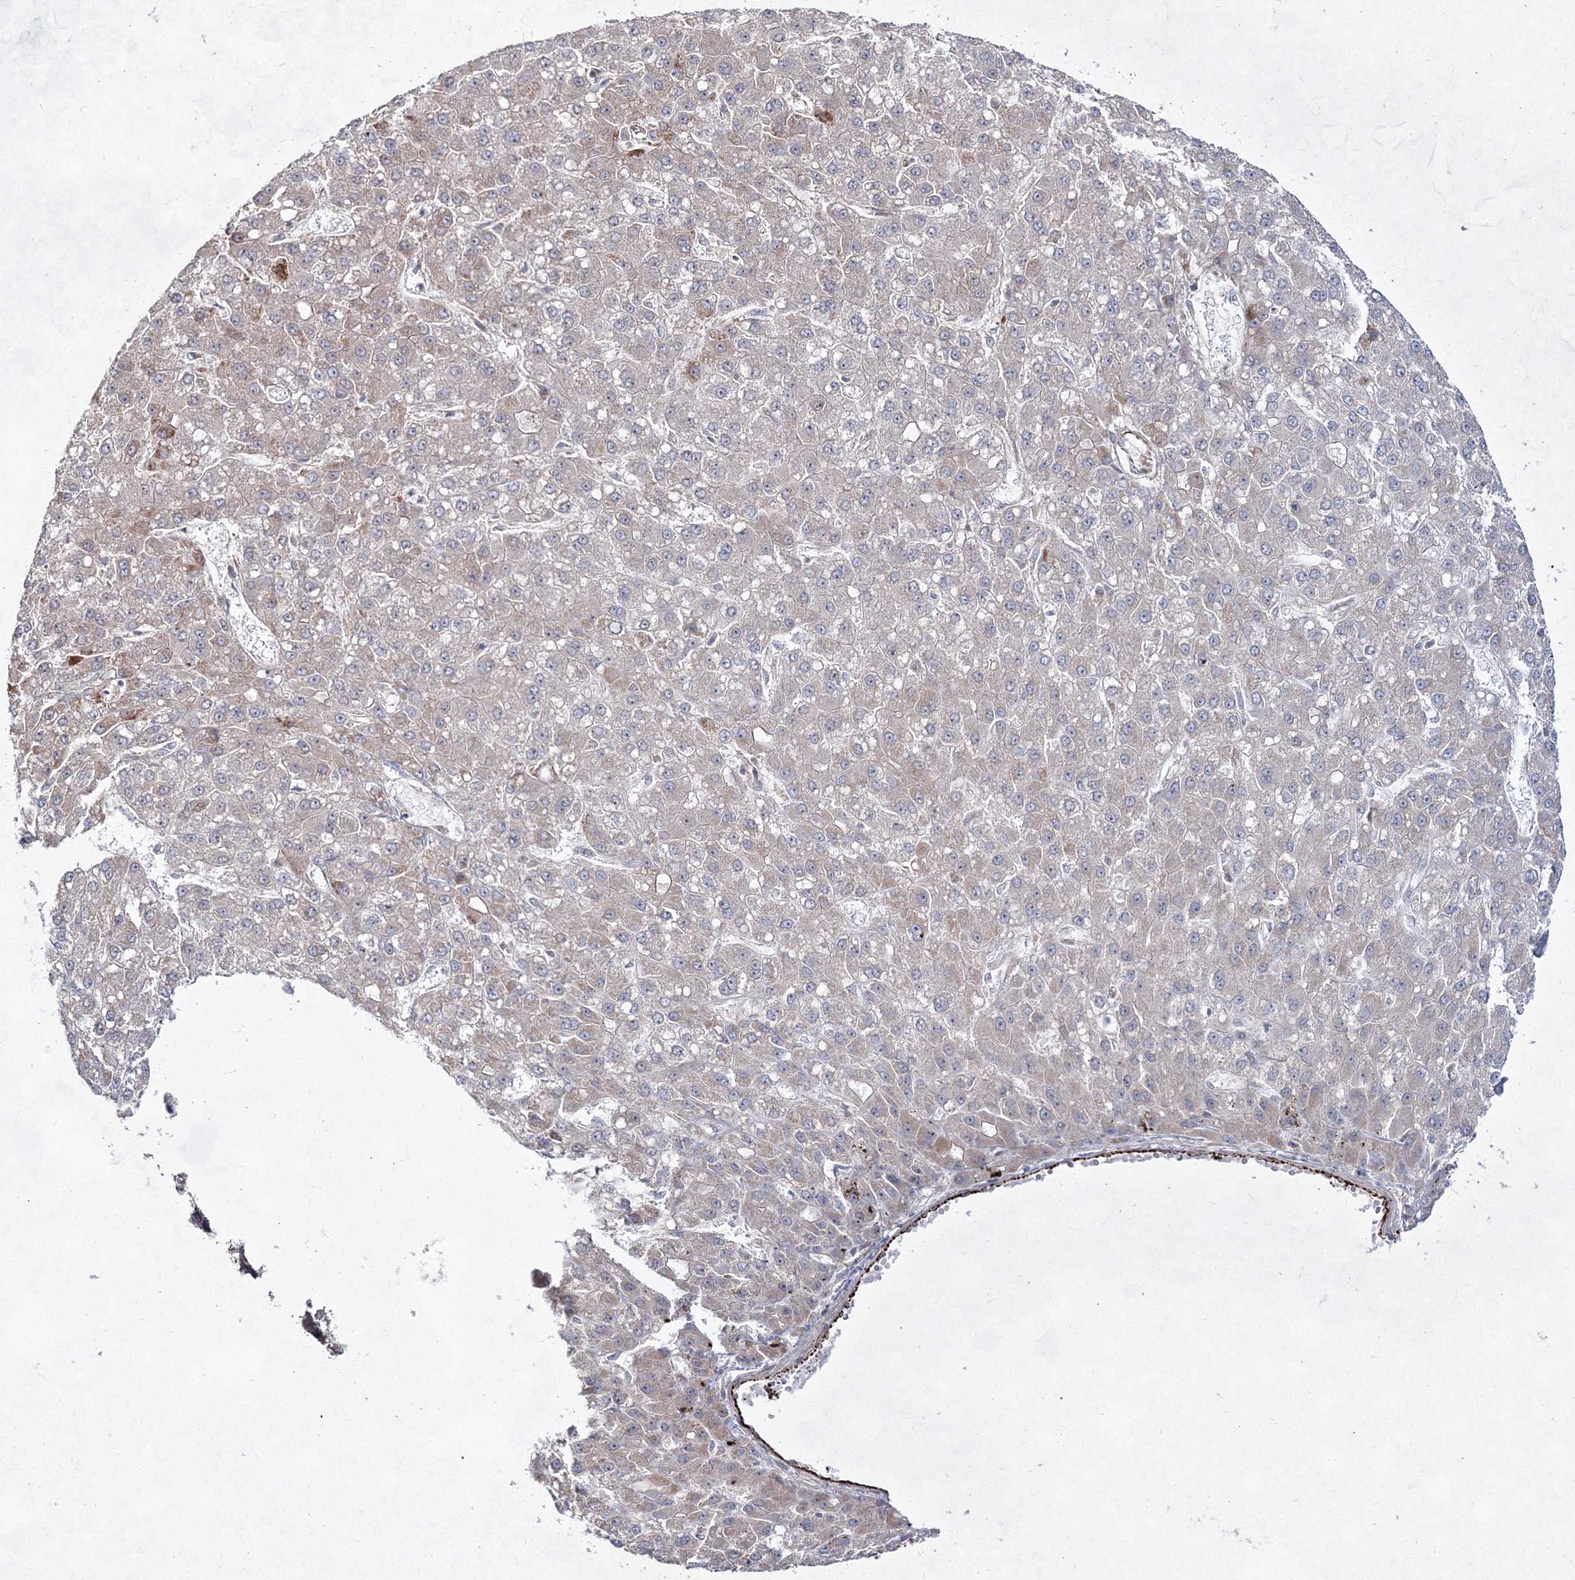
{"staining": {"intensity": "negative", "quantity": "none", "location": "none"}, "tissue": "liver cancer", "cell_type": "Tumor cells", "image_type": "cancer", "snomed": [{"axis": "morphology", "description": "Carcinoma, Hepatocellular, NOS"}, {"axis": "topography", "description": "Liver"}], "caption": "An image of human liver cancer (hepatocellular carcinoma) is negative for staining in tumor cells. (DAB (3,3'-diaminobenzidine) IHC, high magnification).", "gene": "SNIP1", "patient": {"sex": "male", "age": 67}}